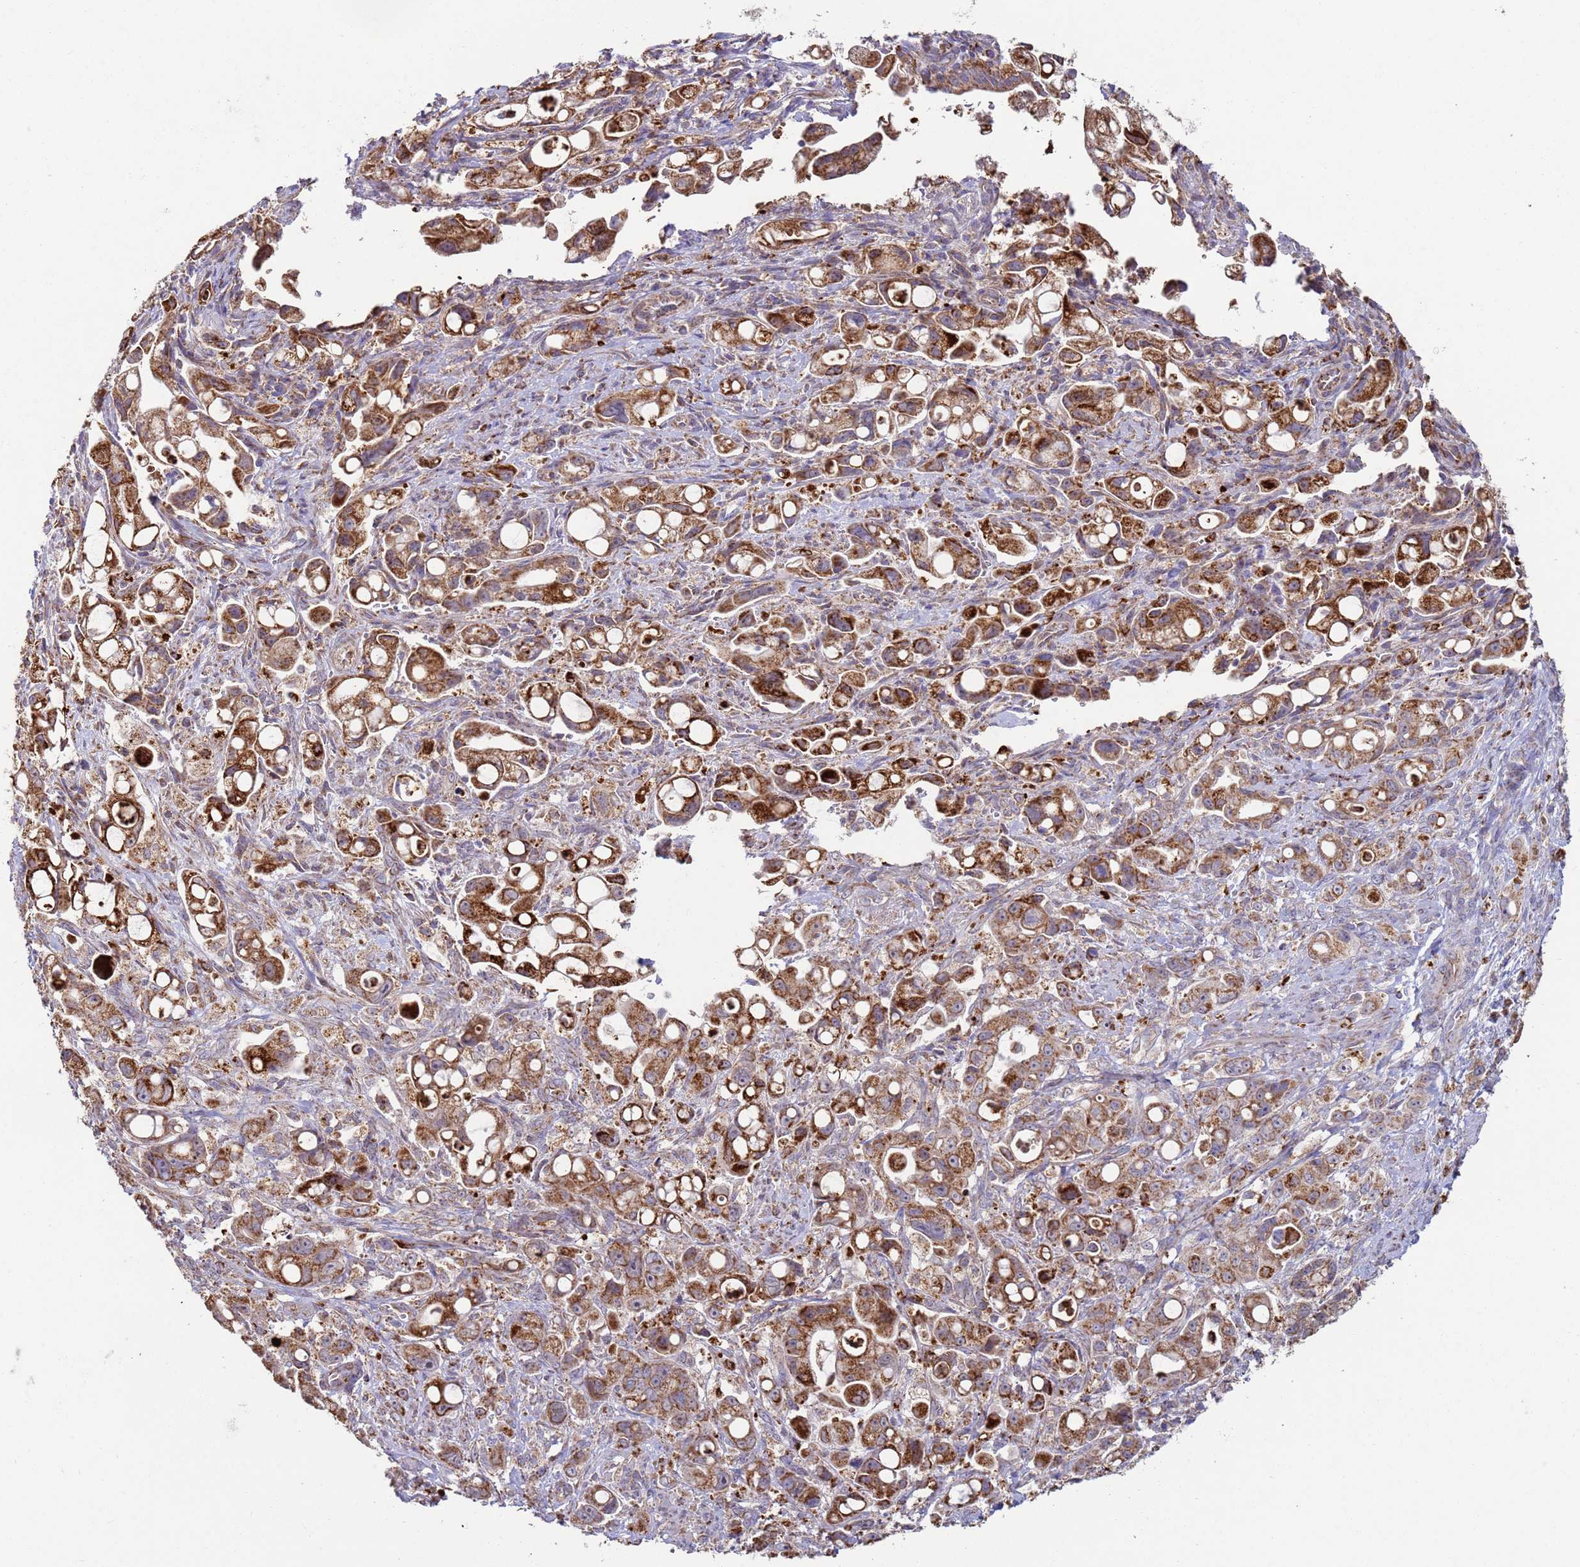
{"staining": {"intensity": "strong", "quantity": ">75%", "location": "cytoplasmic/membranous"}, "tissue": "pancreatic cancer", "cell_type": "Tumor cells", "image_type": "cancer", "snomed": [{"axis": "morphology", "description": "Adenocarcinoma, NOS"}, {"axis": "topography", "description": "Pancreas"}], "caption": "IHC of pancreatic adenocarcinoma shows high levels of strong cytoplasmic/membranous positivity in approximately >75% of tumor cells. (IHC, brightfield microscopy, high magnification).", "gene": "FBXO33", "patient": {"sex": "male", "age": 68}}